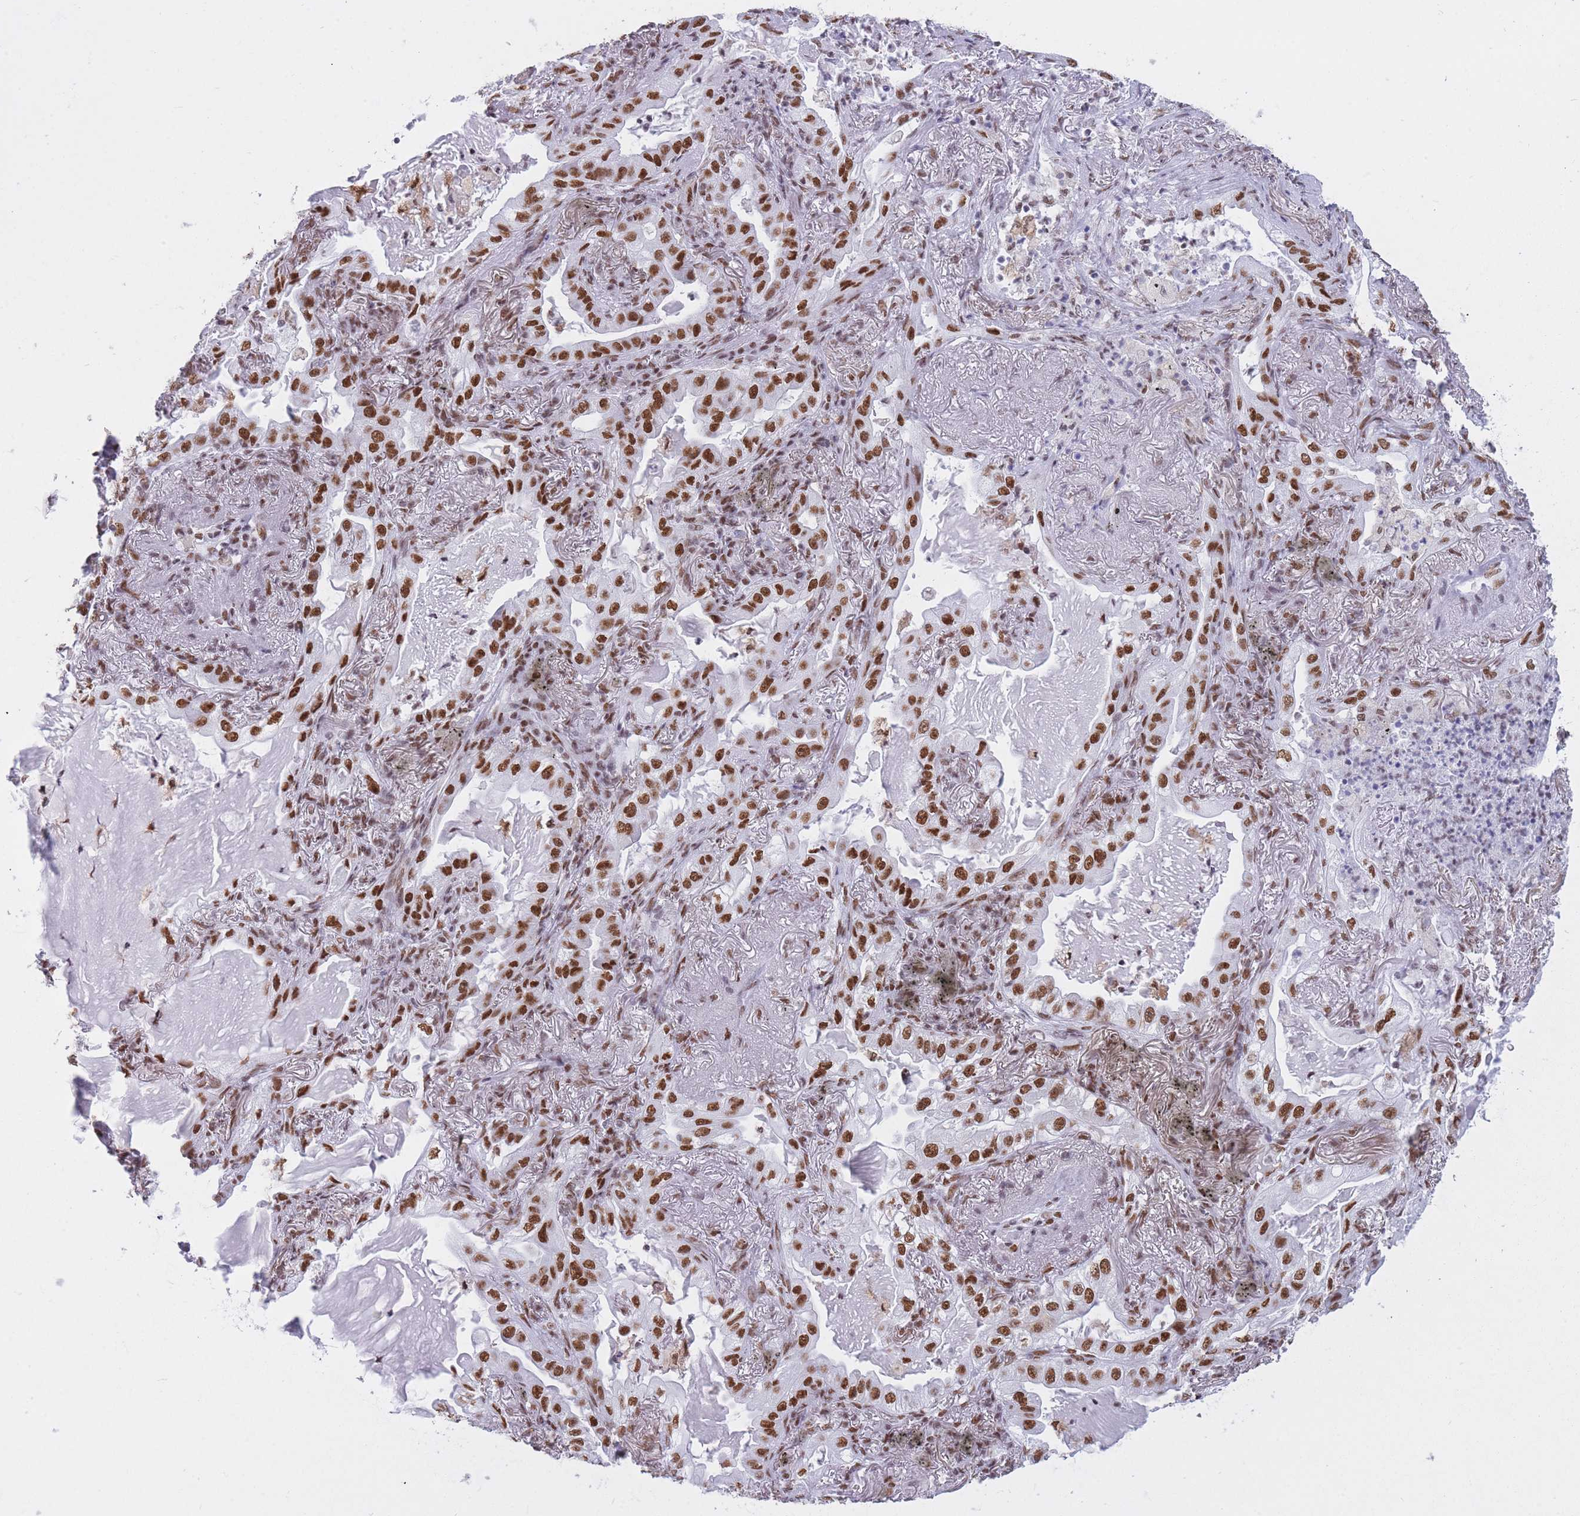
{"staining": {"intensity": "strong", "quantity": ">75%", "location": "nuclear"}, "tissue": "lung cancer", "cell_type": "Tumor cells", "image_type": "cancer", "snomed": [{"axis": "morphology", "description": "Adenocarcinoma, NOS"}, {"axis": "topography", "description": "Lung"}], "caption": "High-power microscopy captured an IHC photomicrograph of lung cancer, revealing strong nuclear staining in about >75% of tumor cells.", "gene": "HNRNPUL1", "patient": {"sex": "female", "age": 73}}